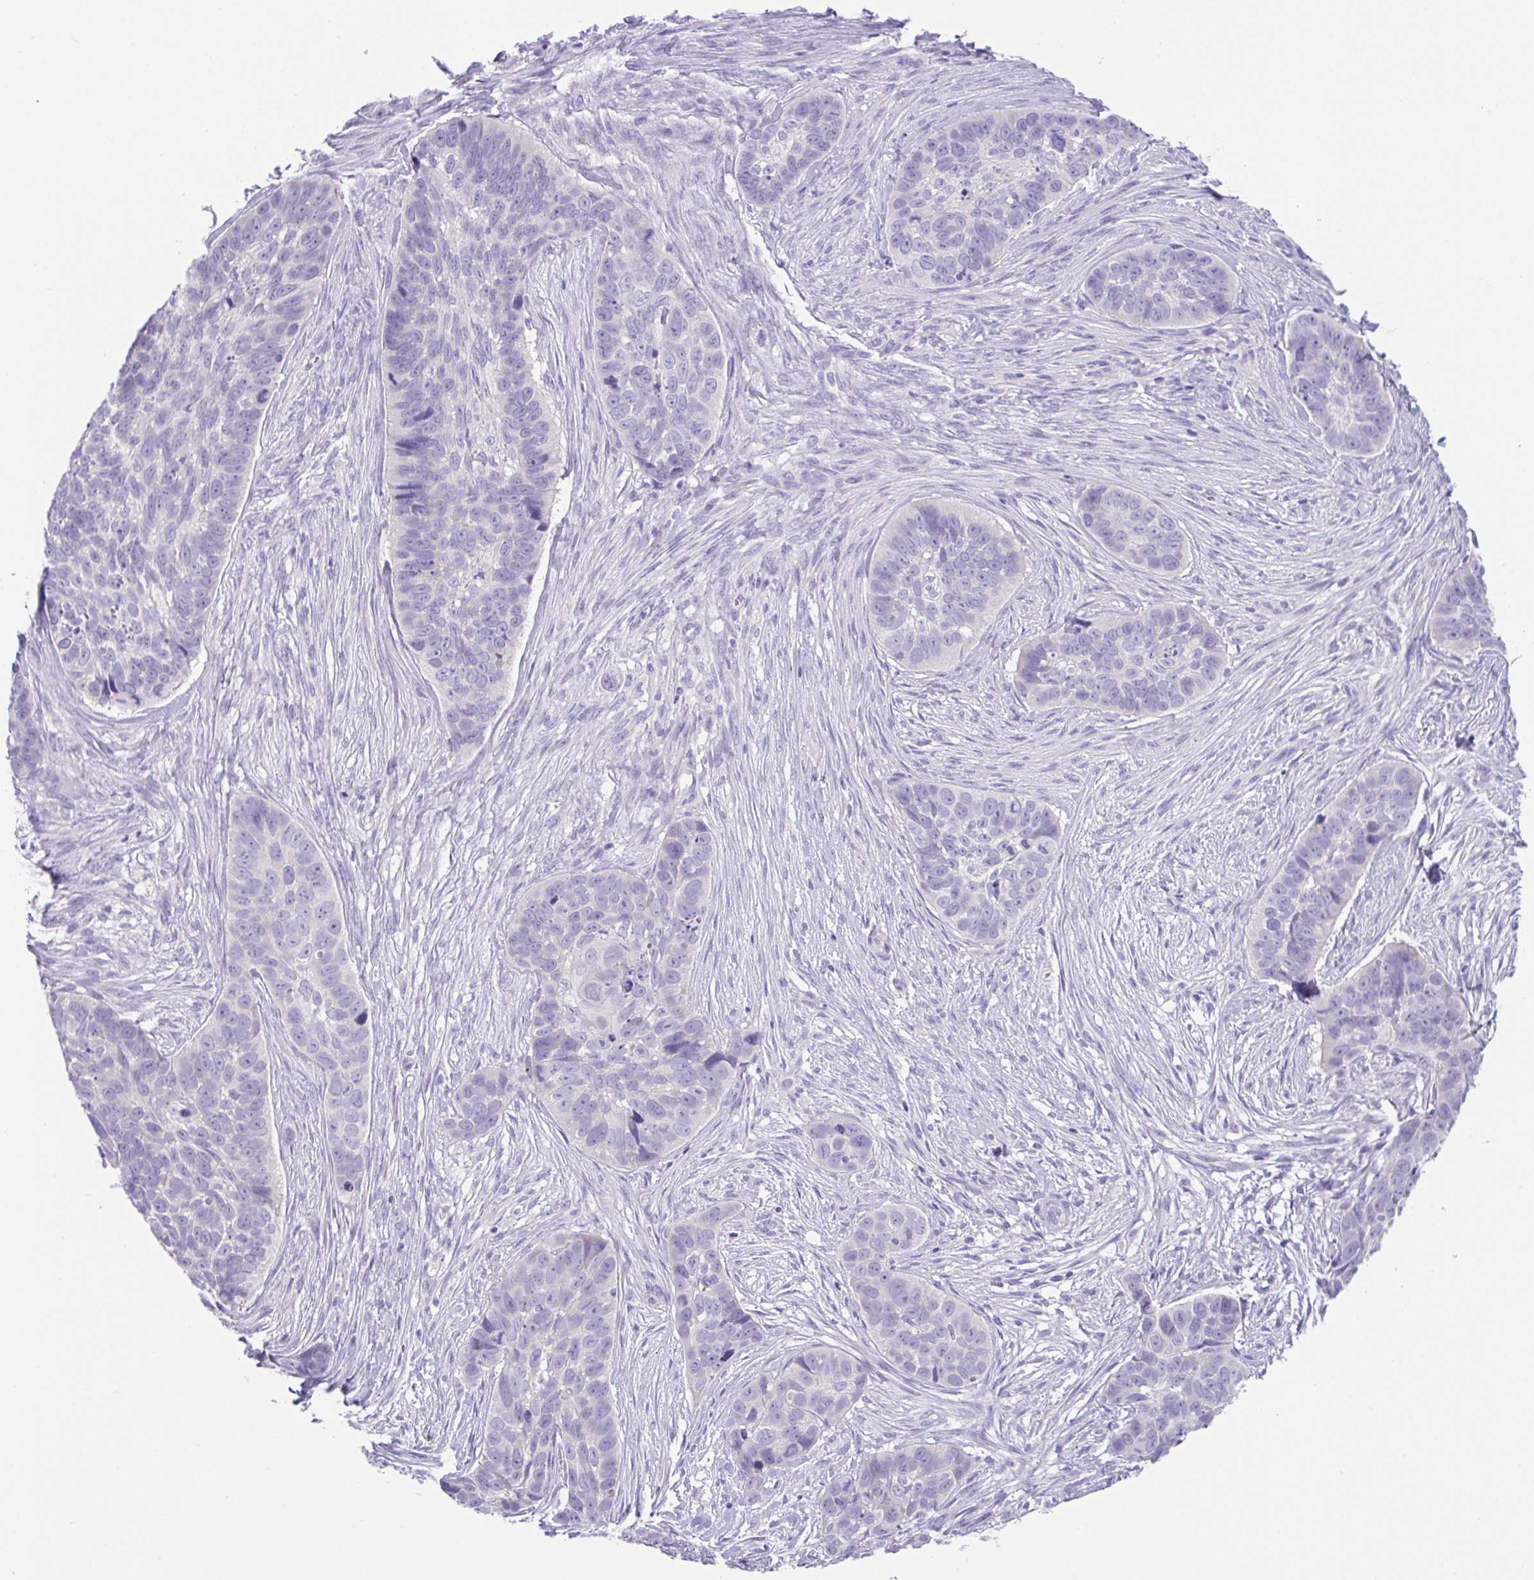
{"staining": {"intensity": "negative", "quantity": "none", "location": "none"}, "tissue": "skin cancer", "cell_type": "Tumor cells", "image_type": "cancer", "snomed": [{"axis": "morphology", "description": "Basal cell carcinoma"}, {"axis": "topography", "description": "Skin"}], "caption": "Histopathology image shows no protein expression in tumor cells of skin cancer tissue.", "gene": "HACD4", "patient": {"sex": "female", "age": 82}}